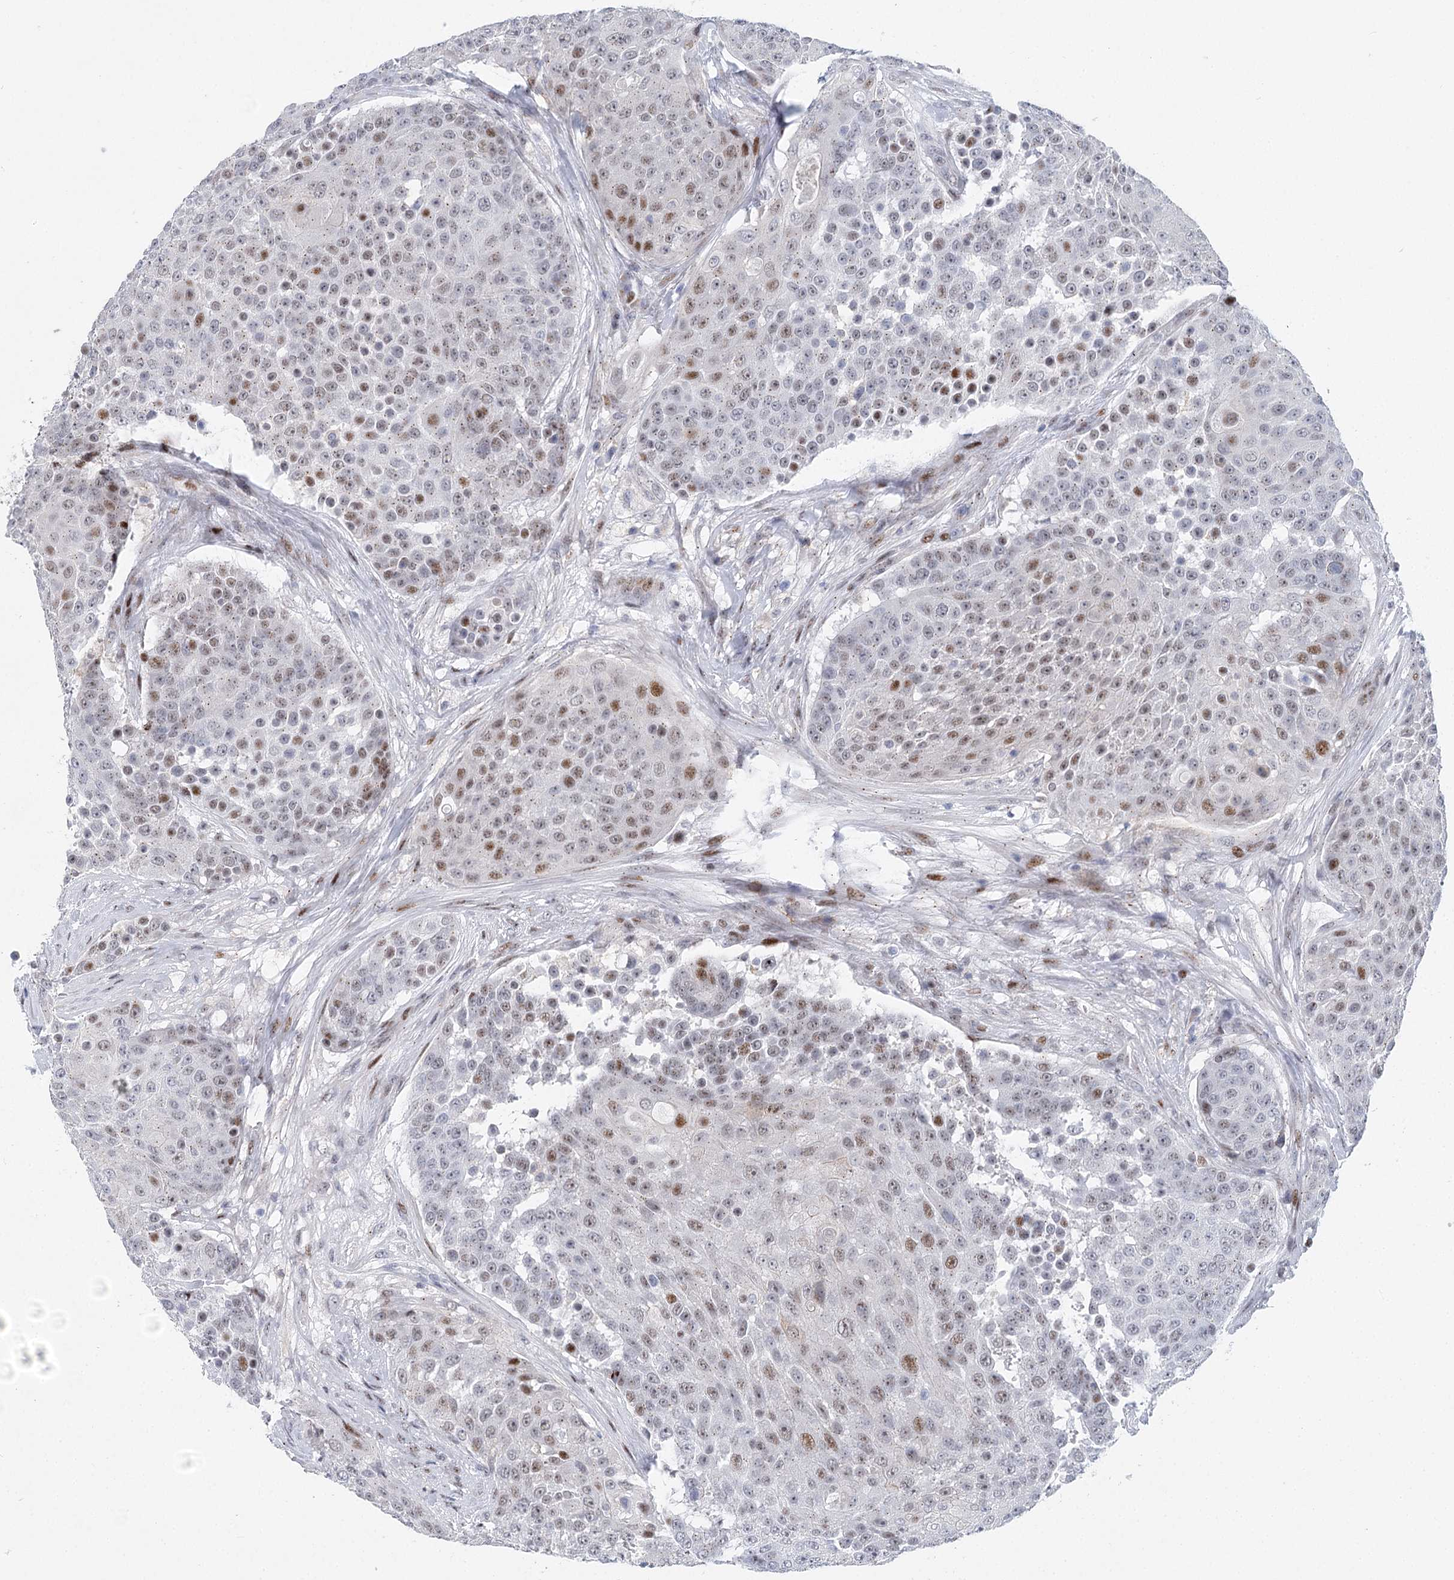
{"staining": {"intensity": "moderate", "quantity": "<25%", "location": "nuclear"}, "tissue": "urothelial cancer", "cell_type": "Tumor cells", "image_type": "cancer", "snomed": [{"axis": "morphology", "description": "Urothelial carcinoma, High grade"}, {"axis": "topography", "description": "Urinary bladder"}], "caption": "Tumor cells display moderate nuclear positivity in approximately <25% of cells in high-grade urothelial carcinoma.", "gene": "CAMTA1", "patient": {"sex": "female", "age": 63}}